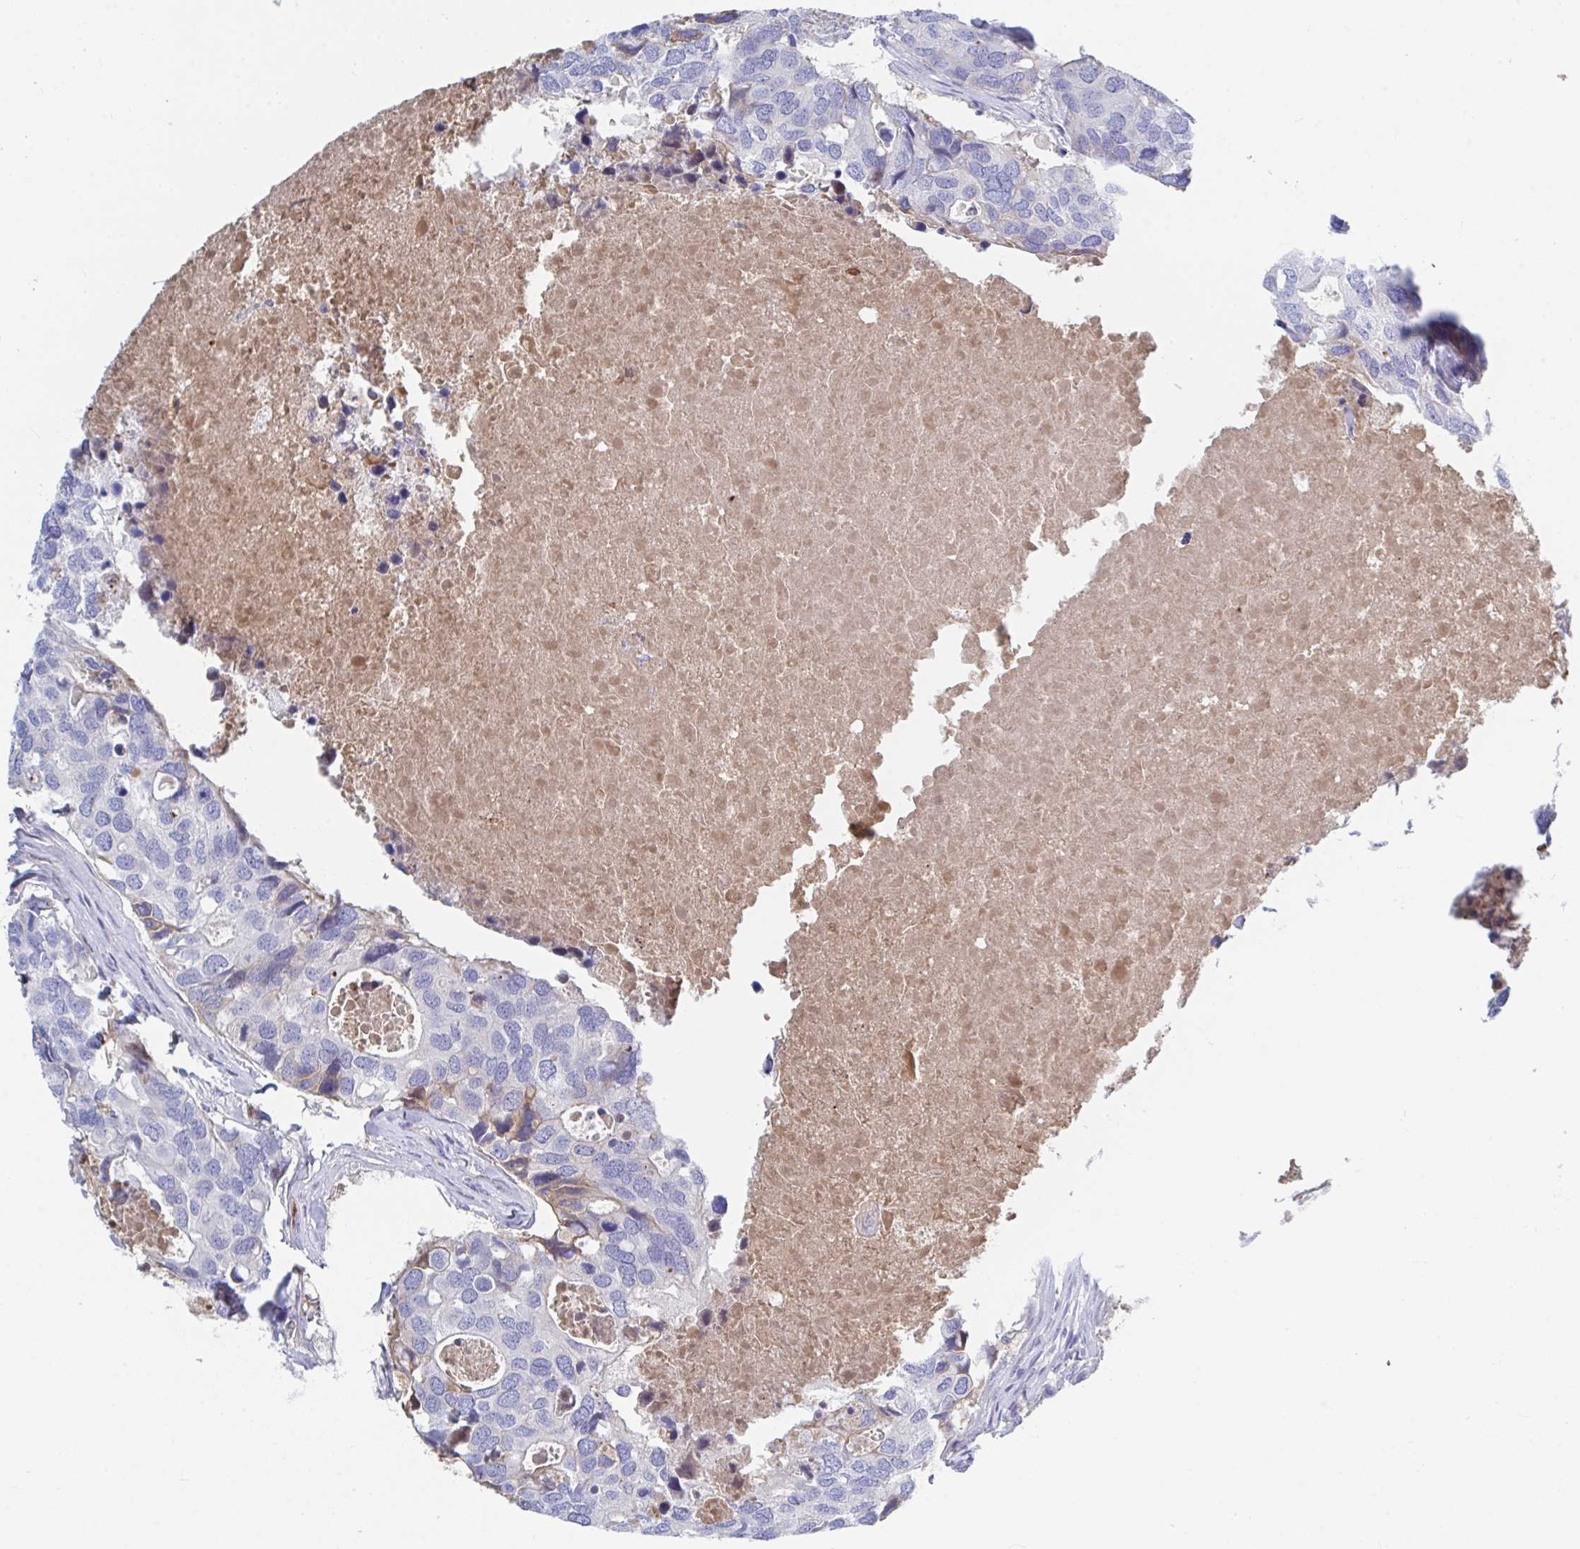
{"staining": {"intensity": "negative", "quantity": "none", "location": "none"}, "tissue": "breast cancer", "cell_type": "Tumor cells", "image_type": "cancer", "snomed": [{"axis": "morphology", "description": "Duct carcinoma"}, {"axis": "topography", "description": "Breast"}], "caption": "This is an IHC micrograph of breast cancer. There is no staining in tumor cells.", "gene": "TNFAIP6", "patient": {"sex": "female", "age": 83}}